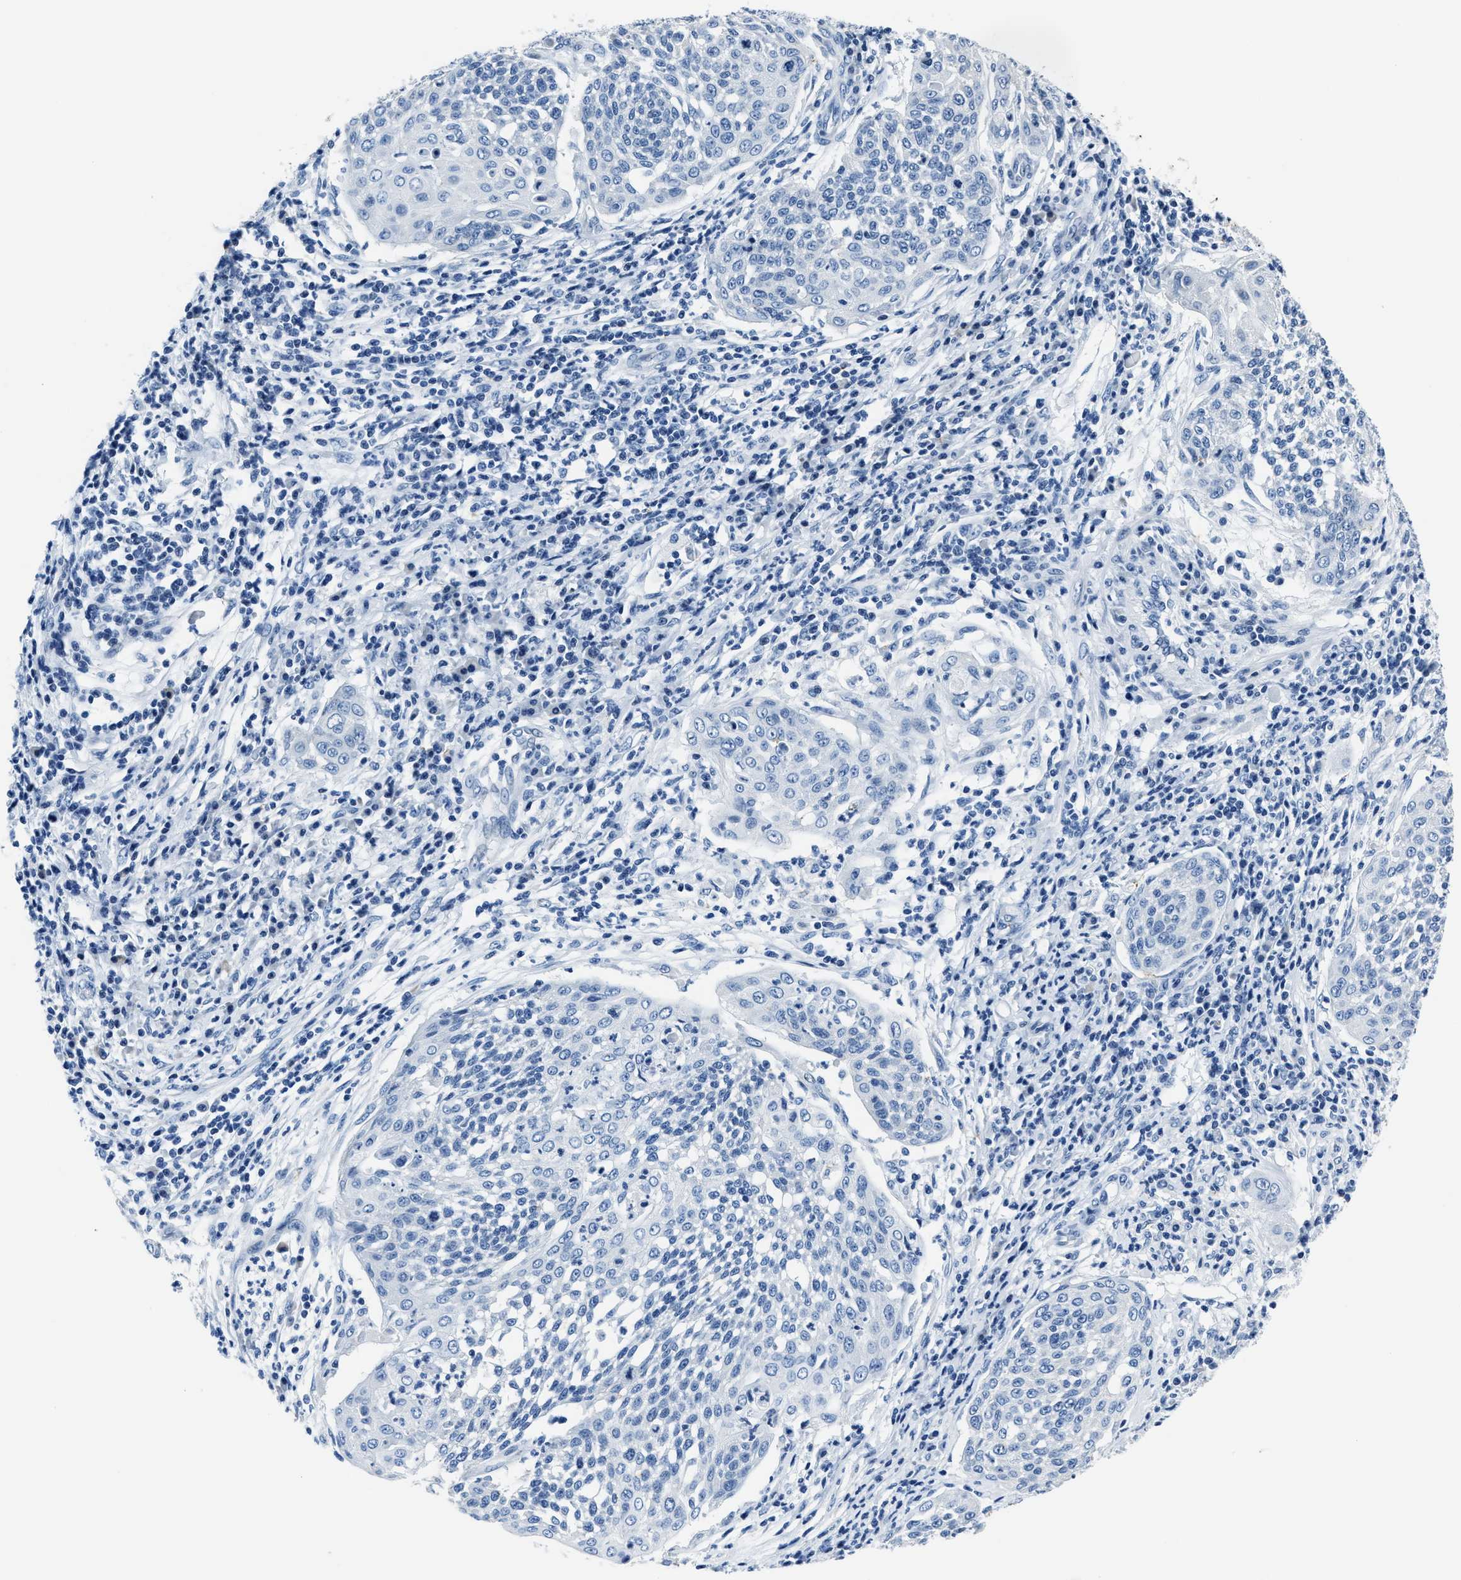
{"staining": {"intensity": "negative", "quantity": "none", "location": "none"}, "tissue": "cervical cancer", "cell_type": "Tumor cells", "image_type": "cancer", "snomed": [{"axis": "morphology", "description": "Squamous cell carcinoma, NOS"}, {"axis": "topography", "description": "Cervix"}], "caption": "Cervical cancer was stained to show a protein in brown. There is no significant positivity in tumor cells. (Stains: DAB (3,3'-diaminobenzidine) immunohistochemistry (IHC) with hematoxylin counter stain, Microscopy: brightfield microscopy at high magnification).", "gene": "ASZ1", "patient": {"sex": "female", "age": 34}}